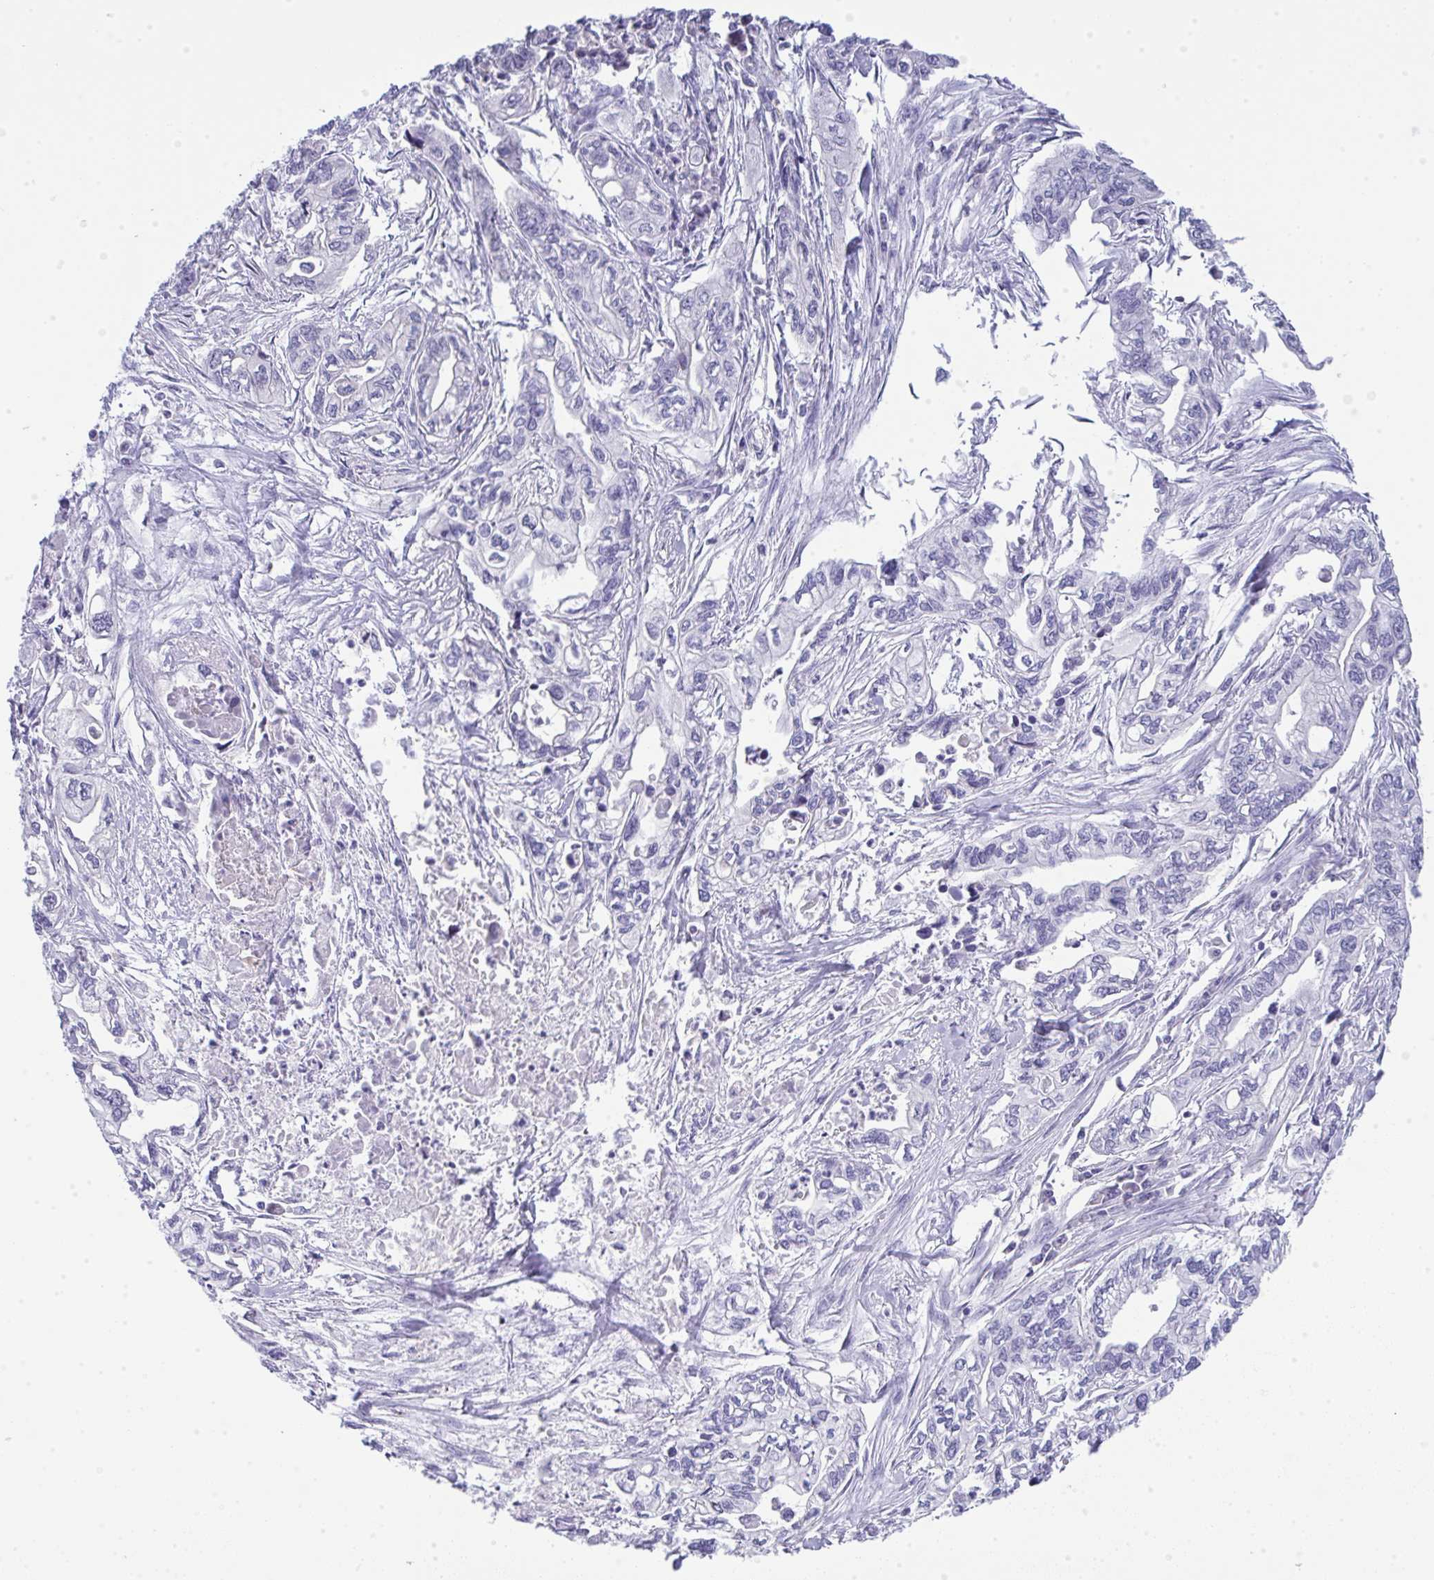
{"staining": {"intensity": "negative", "quantity": "none", "location": "none"}, "tissue": "pancreatic cancer", "cell_type": "Tumor cells", "image_type": "cancer", "snomed": [{"axis": "morphology", "description": "Adenocarcinoma, NOS"}, {"axis": "topography", "description": "Pancreas"}], "caption": "Immunohistochemistry (IHC) image of pancreatic cancer (adenocarcinoma) stained for a protein (brown), which reveals no positivity in tumor cells.", "gene": "GALNT16", "patient": {"sex": "male", "age": 68}}